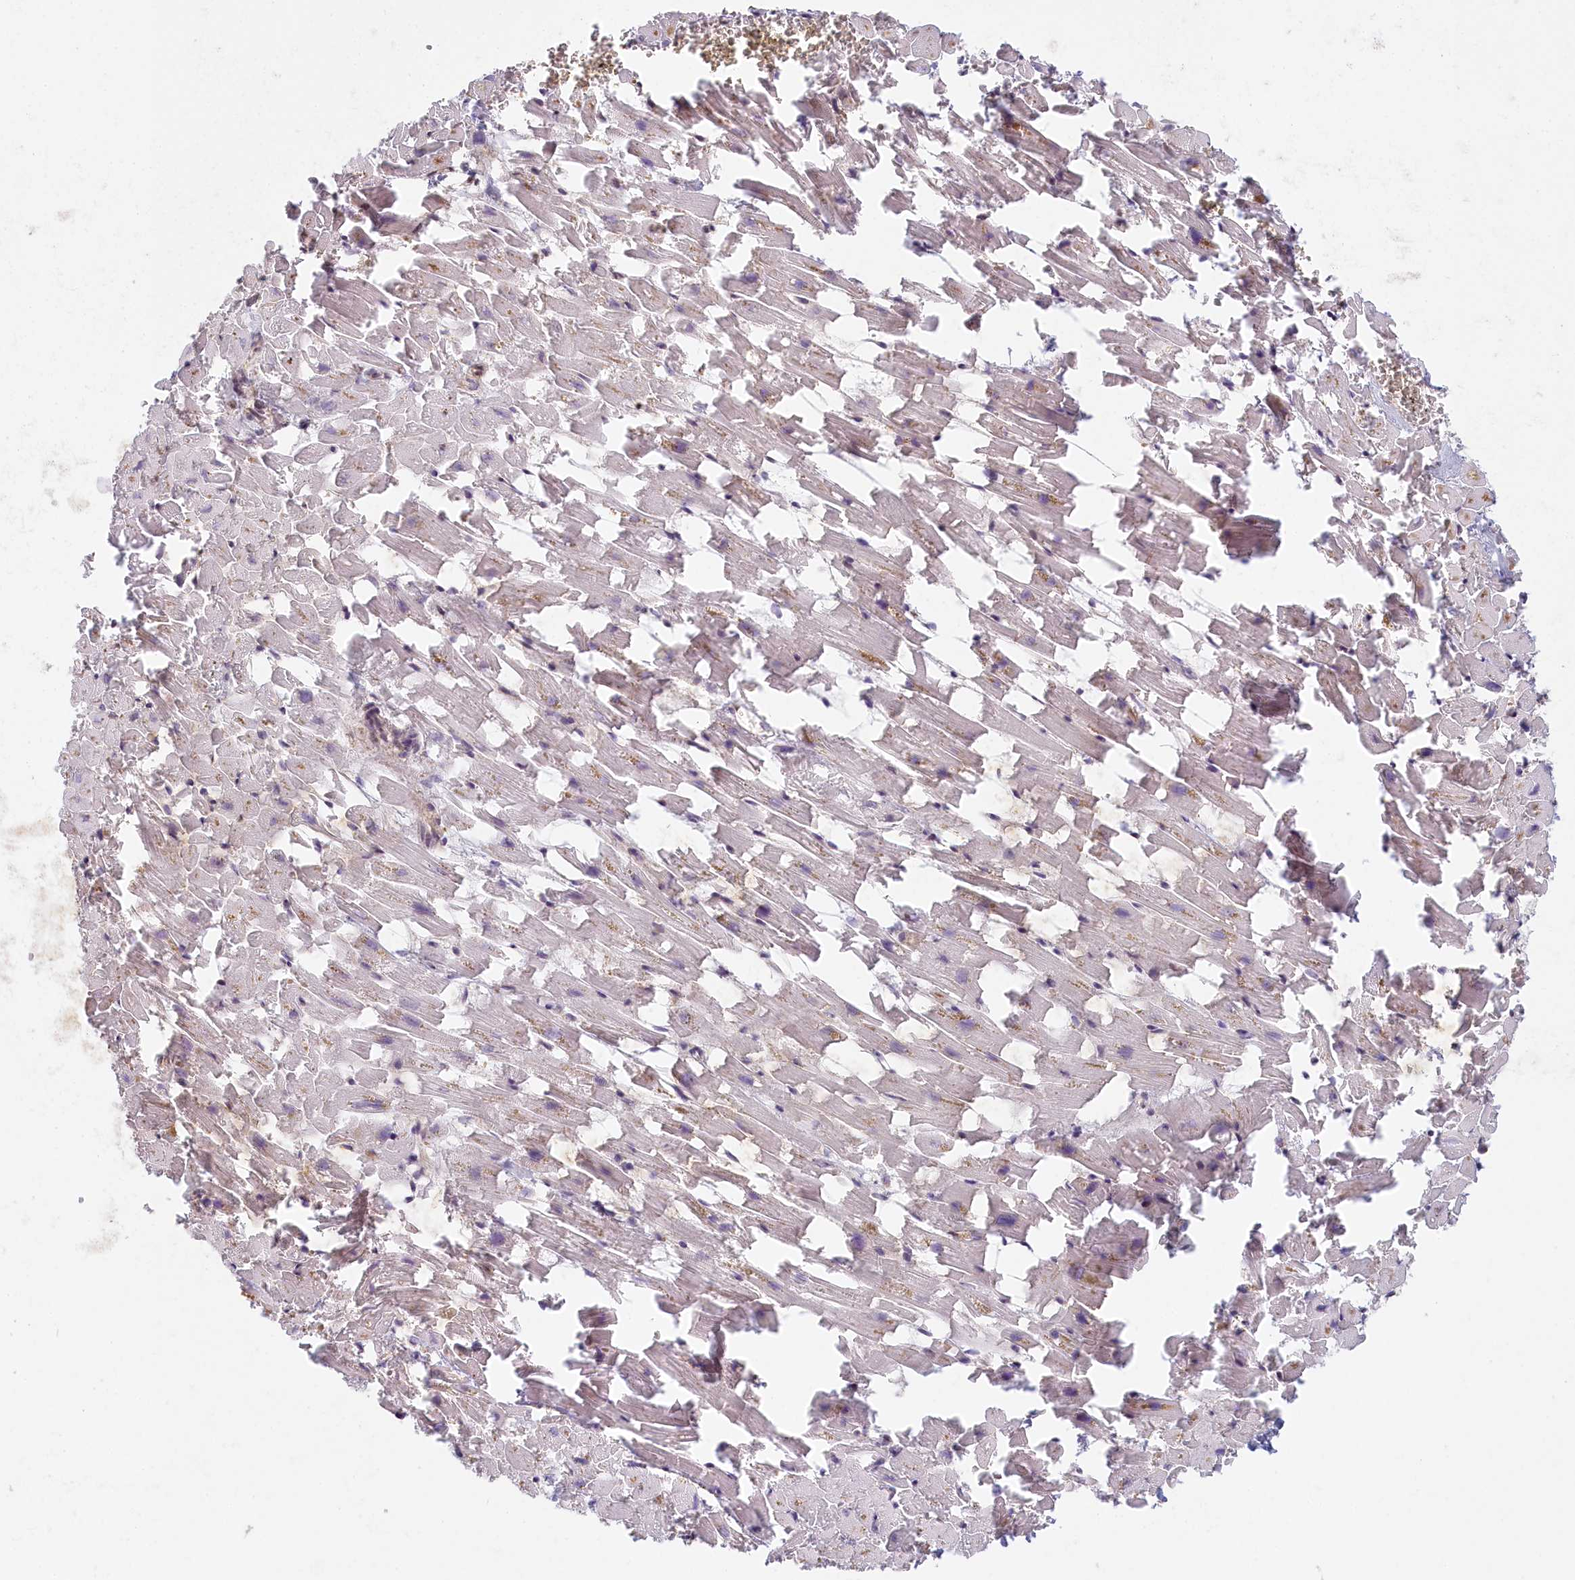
{"staining": {"intensity": "moderate", "quantity": "<25%", "location": "nuclear"}, "tissue": "heart muscle", "cell_type": "Cardiomyocytes", "image_type": "normal", "snomed": [{"axis": "morphology", "description": "Normal tissue, NOS"}, {"axis": "topography", "description": "Heart"}], "caption": "Protein expression analysis of benign human heart muscle reveals moderate nuclear staining in about <25% of cardiomyocytes. Using DAB (brown) and hematoxylin (blue) stains, captured at high magnification using brightfield microscopy.", "gene": "C19orf44", "patient": {"sex": "female", "age": 64}}